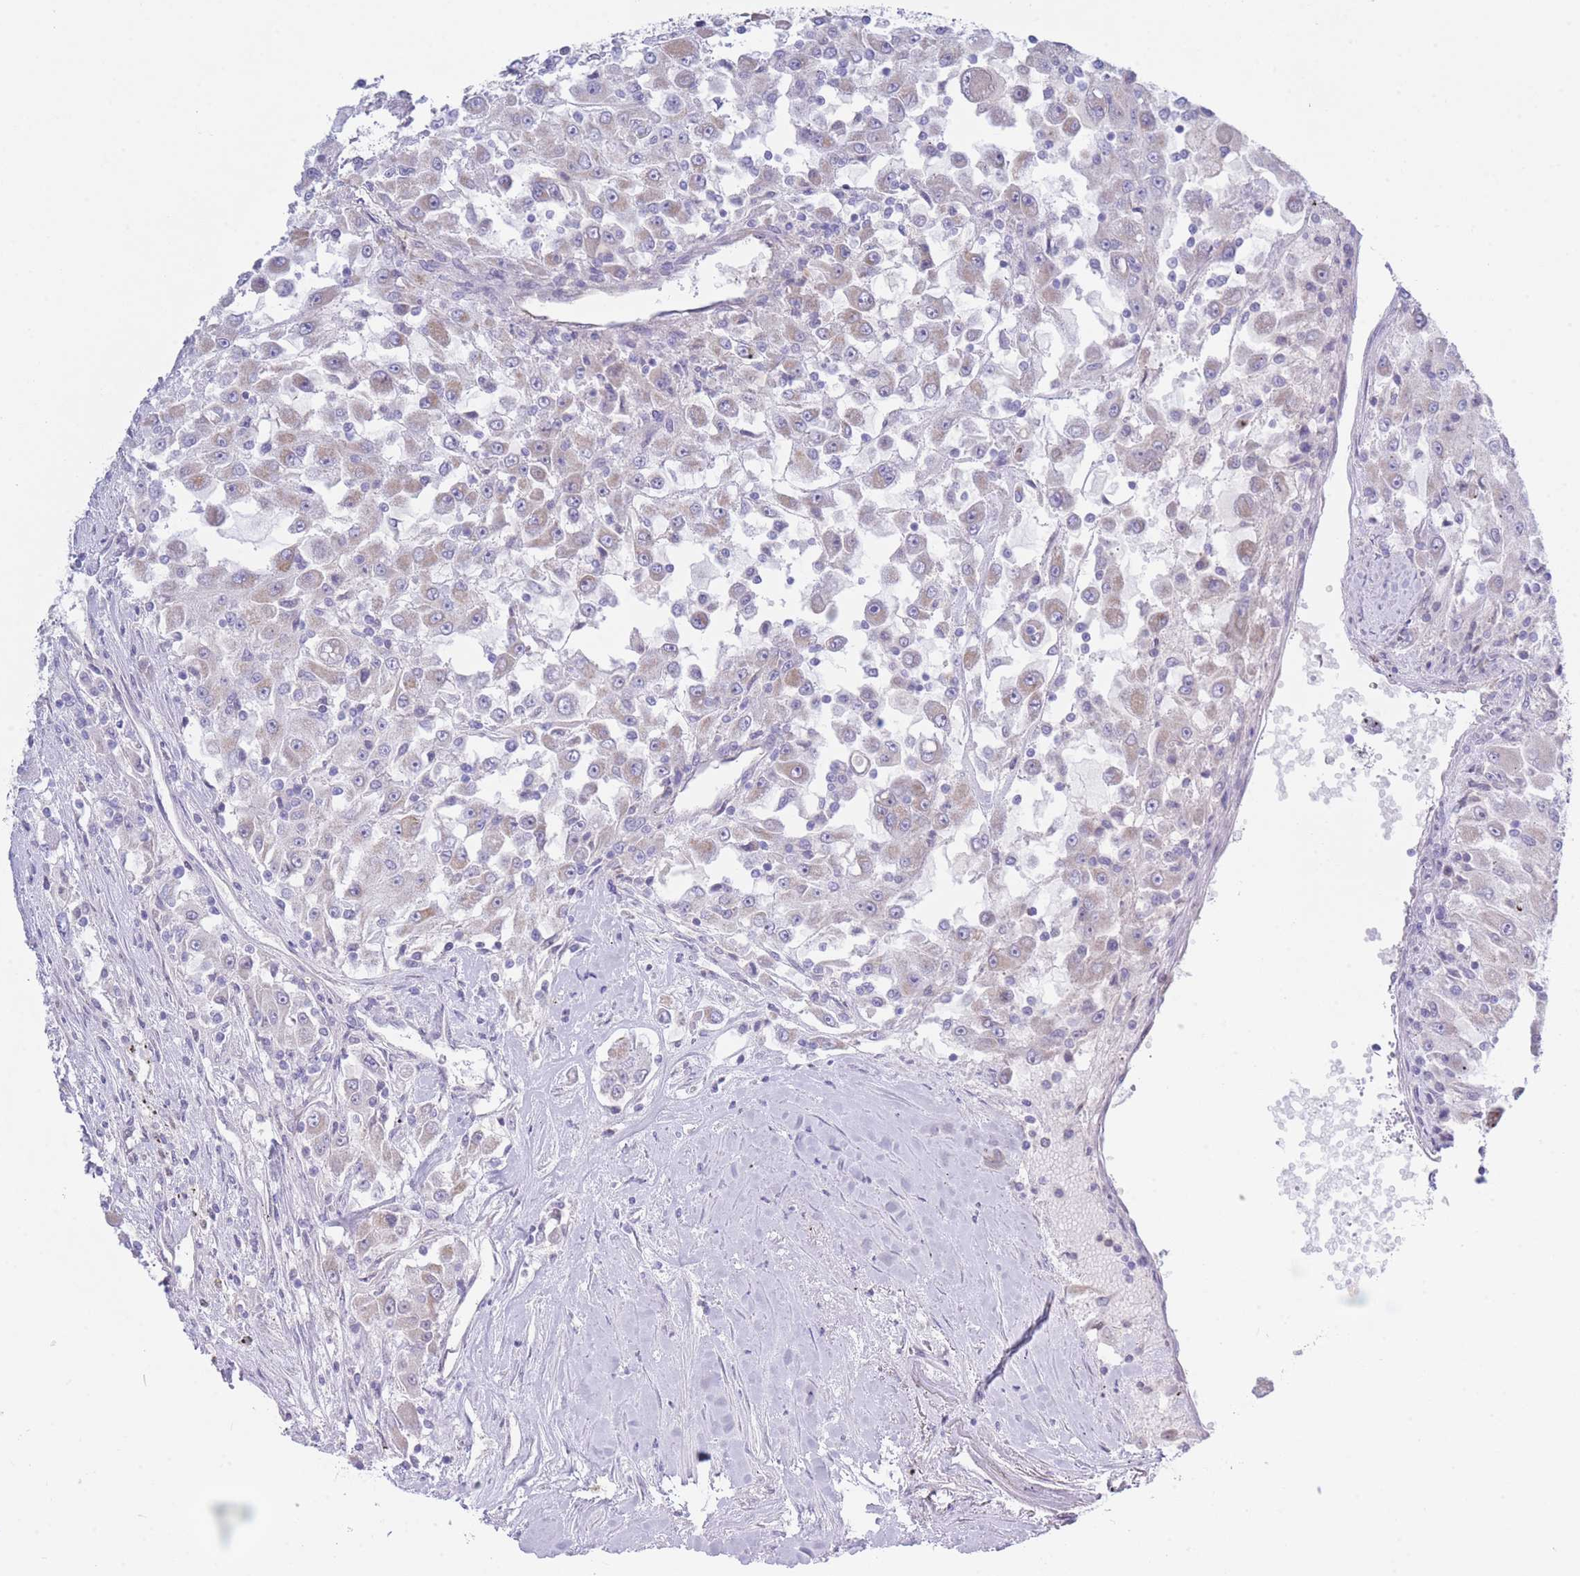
{"staining": {"intensity": "negative", "quantity": "none", "location": "none"}, "tissue": "renal cancer", "cell_type": "Tumor cells", "image_type": "cancer", "snomed": [{"axis": "morphology", "description": "Adenocarcinoma, NOS"}, {"axis": "topography", "description": "Kidney"}], "caption": "Immunohistochemistry photomicrograph of neoplastic tissue: adenocarcinoma (renal) stained with DAB (3,3'-diaminobenzidine) reveals no significant protein positivity in tumor cells.", "gene": "NANP", "patient": {"sex": "female", "age": 67}}